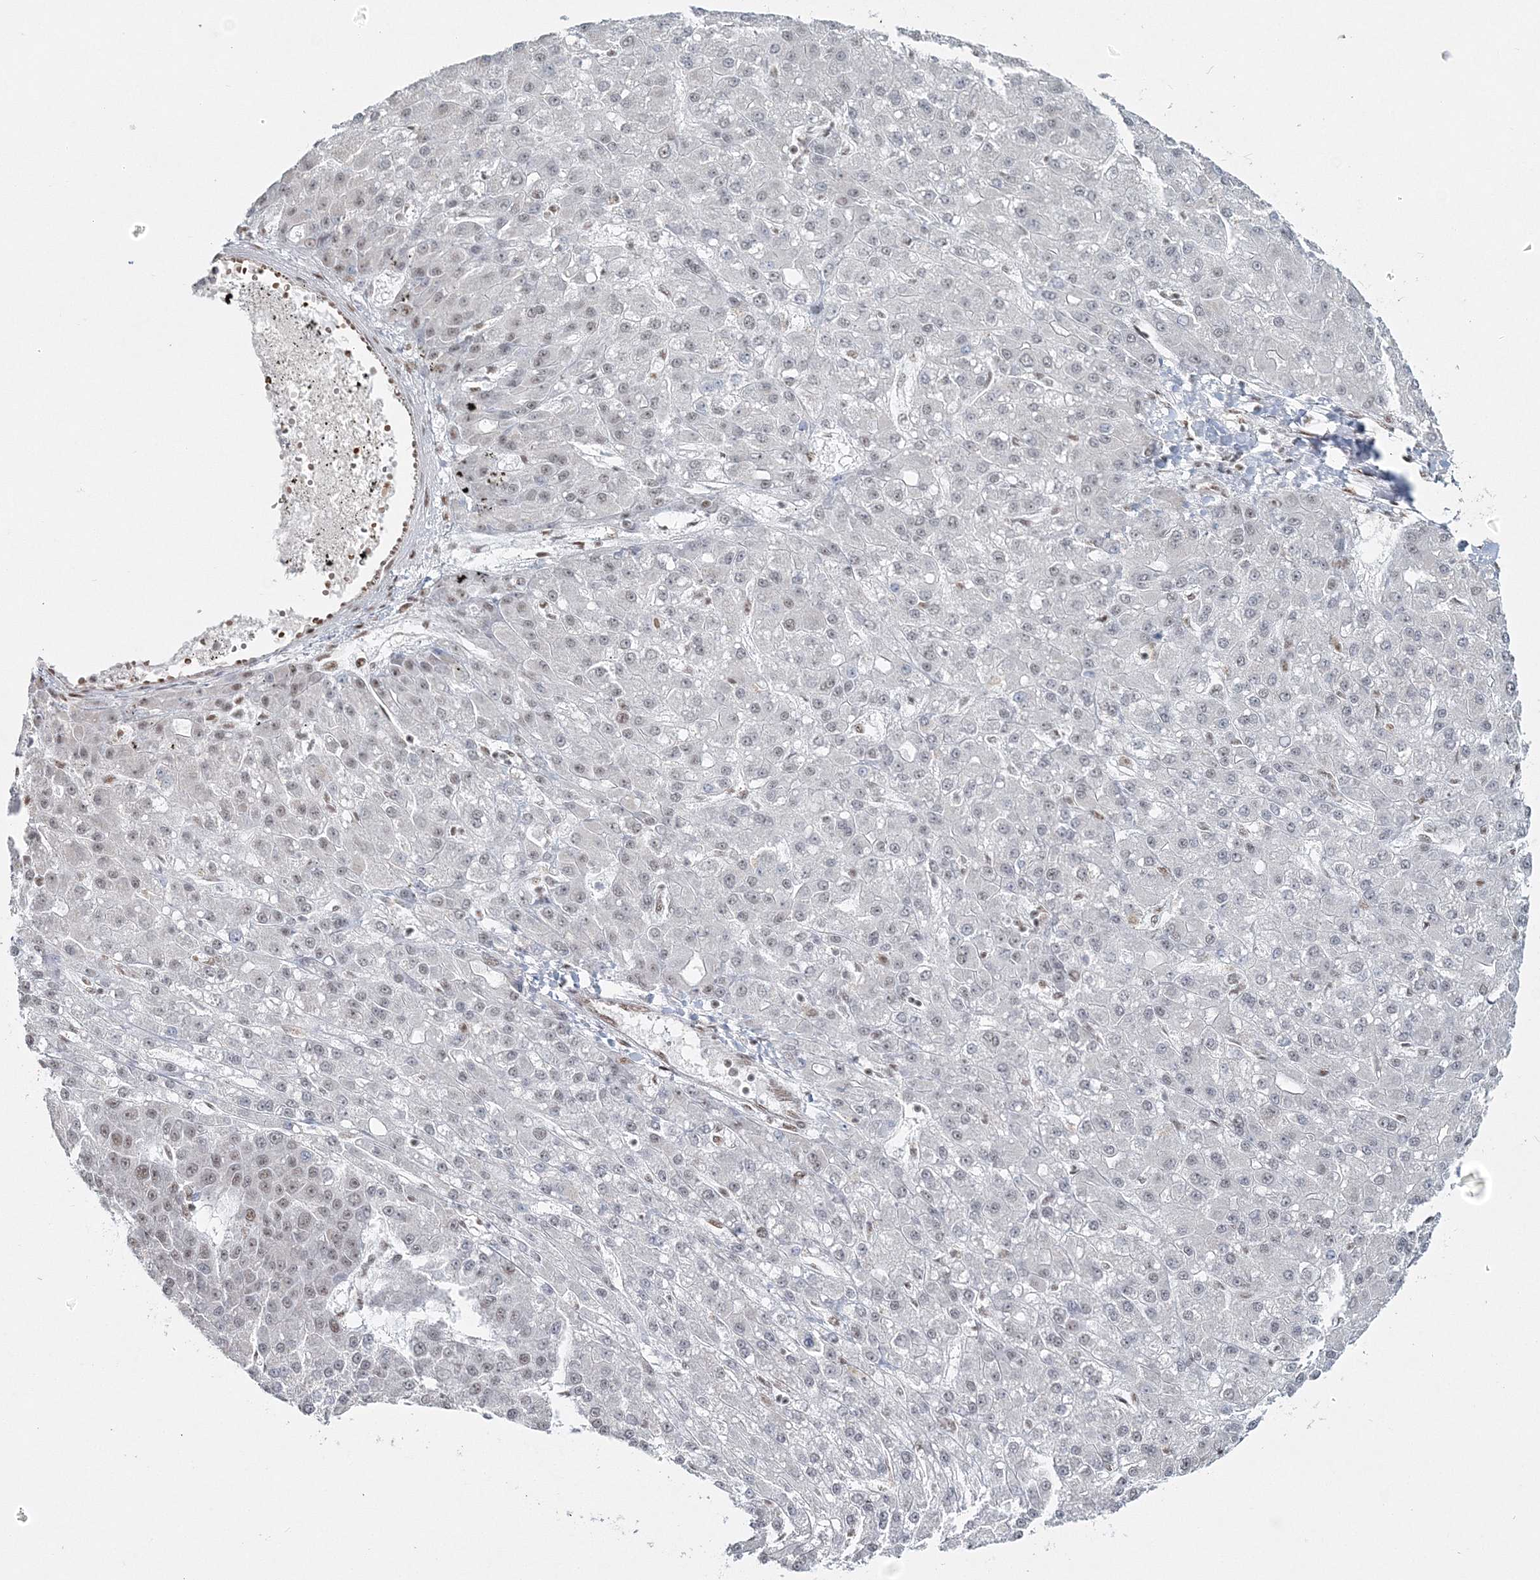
{"staining": {"intensity": "negative", "quantity": "none", "location": "none"}, "tissue": "liver cancer", "cell_type": "Tumor cells", "image_type": "cancer", "snomed": [{"axis": "morphology", "description": "Carcinoma, Hepatocellular, NOS"}, {"axis": "topography", "description": "Liver"}], "caption": "High power microscopy histopathology image of an immunohistochemistry (IHC) photomicrograph of hepatocellular carcinoma (liver), revealing no significant staining in tumor cells.", "gene": "QRICH1", "patient": {"sex": "male", "age": 67}}